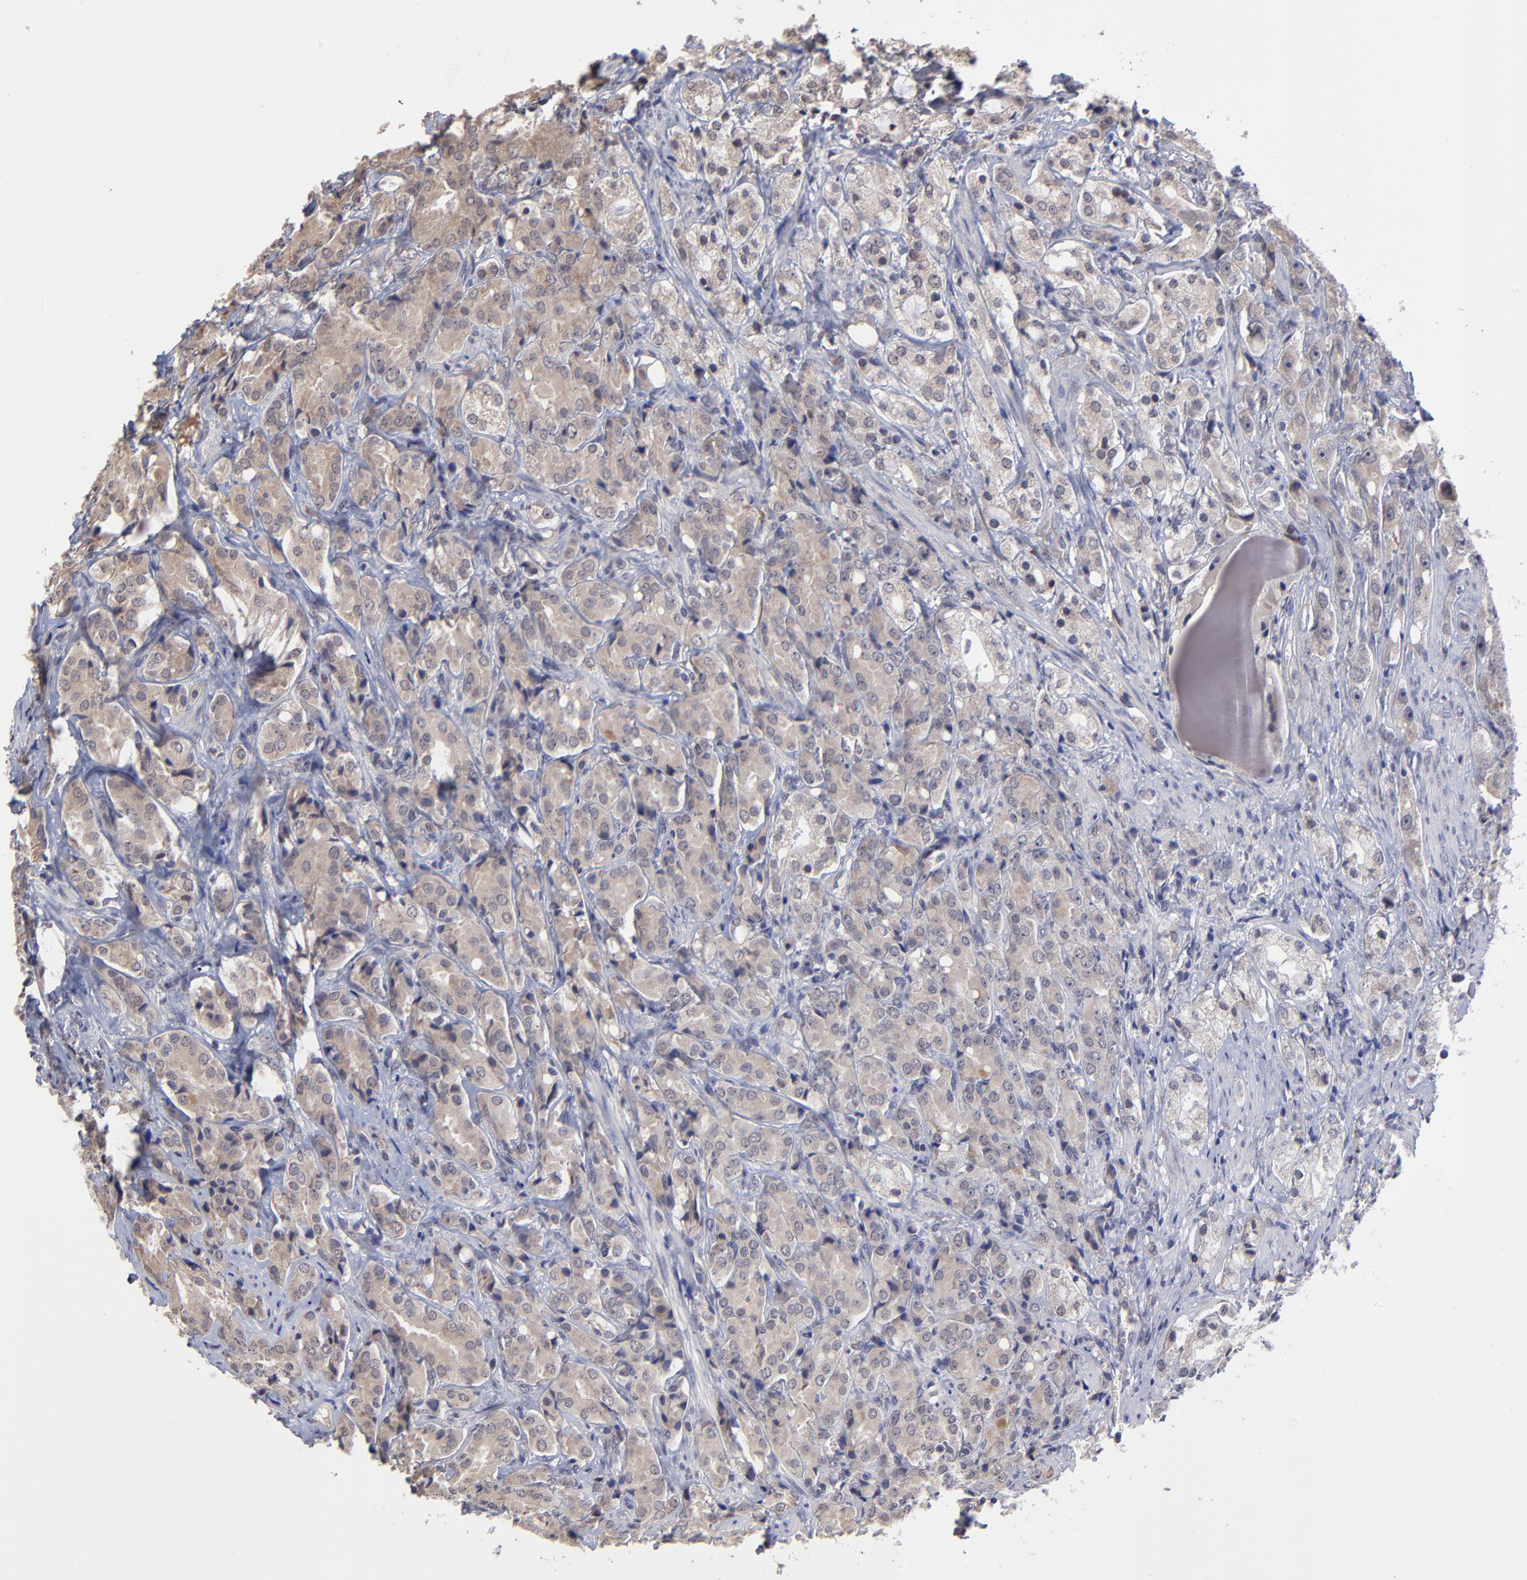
{"staining": {"intensity": "weak", "quantity": ">75%", "location": "cytoplasmic/membranous"}, "tissue": "prostate cancer", "cell_type": "Tumor cells", "image_type": "cancer", "snomed": [{"axis": "morphology", "description": "Adenocarcinoma, High grade"}, {"axis": "topography", "description": "Prostate"}], "caption": "Immunohistochemical staining of human prostate cancer demonstrates low levels of weak cytoplasmic/membranous protein expression in about >75% of tumor cells. The staining was performed using DAB (3,3'-diaminobenzidine) to visualize the protein expression in brown, while the nuclei were stained in blue with hematoxylin (Magnification: 20x).", "gene": "CHL1", "patient": {"sex": "male", "age": 68}}